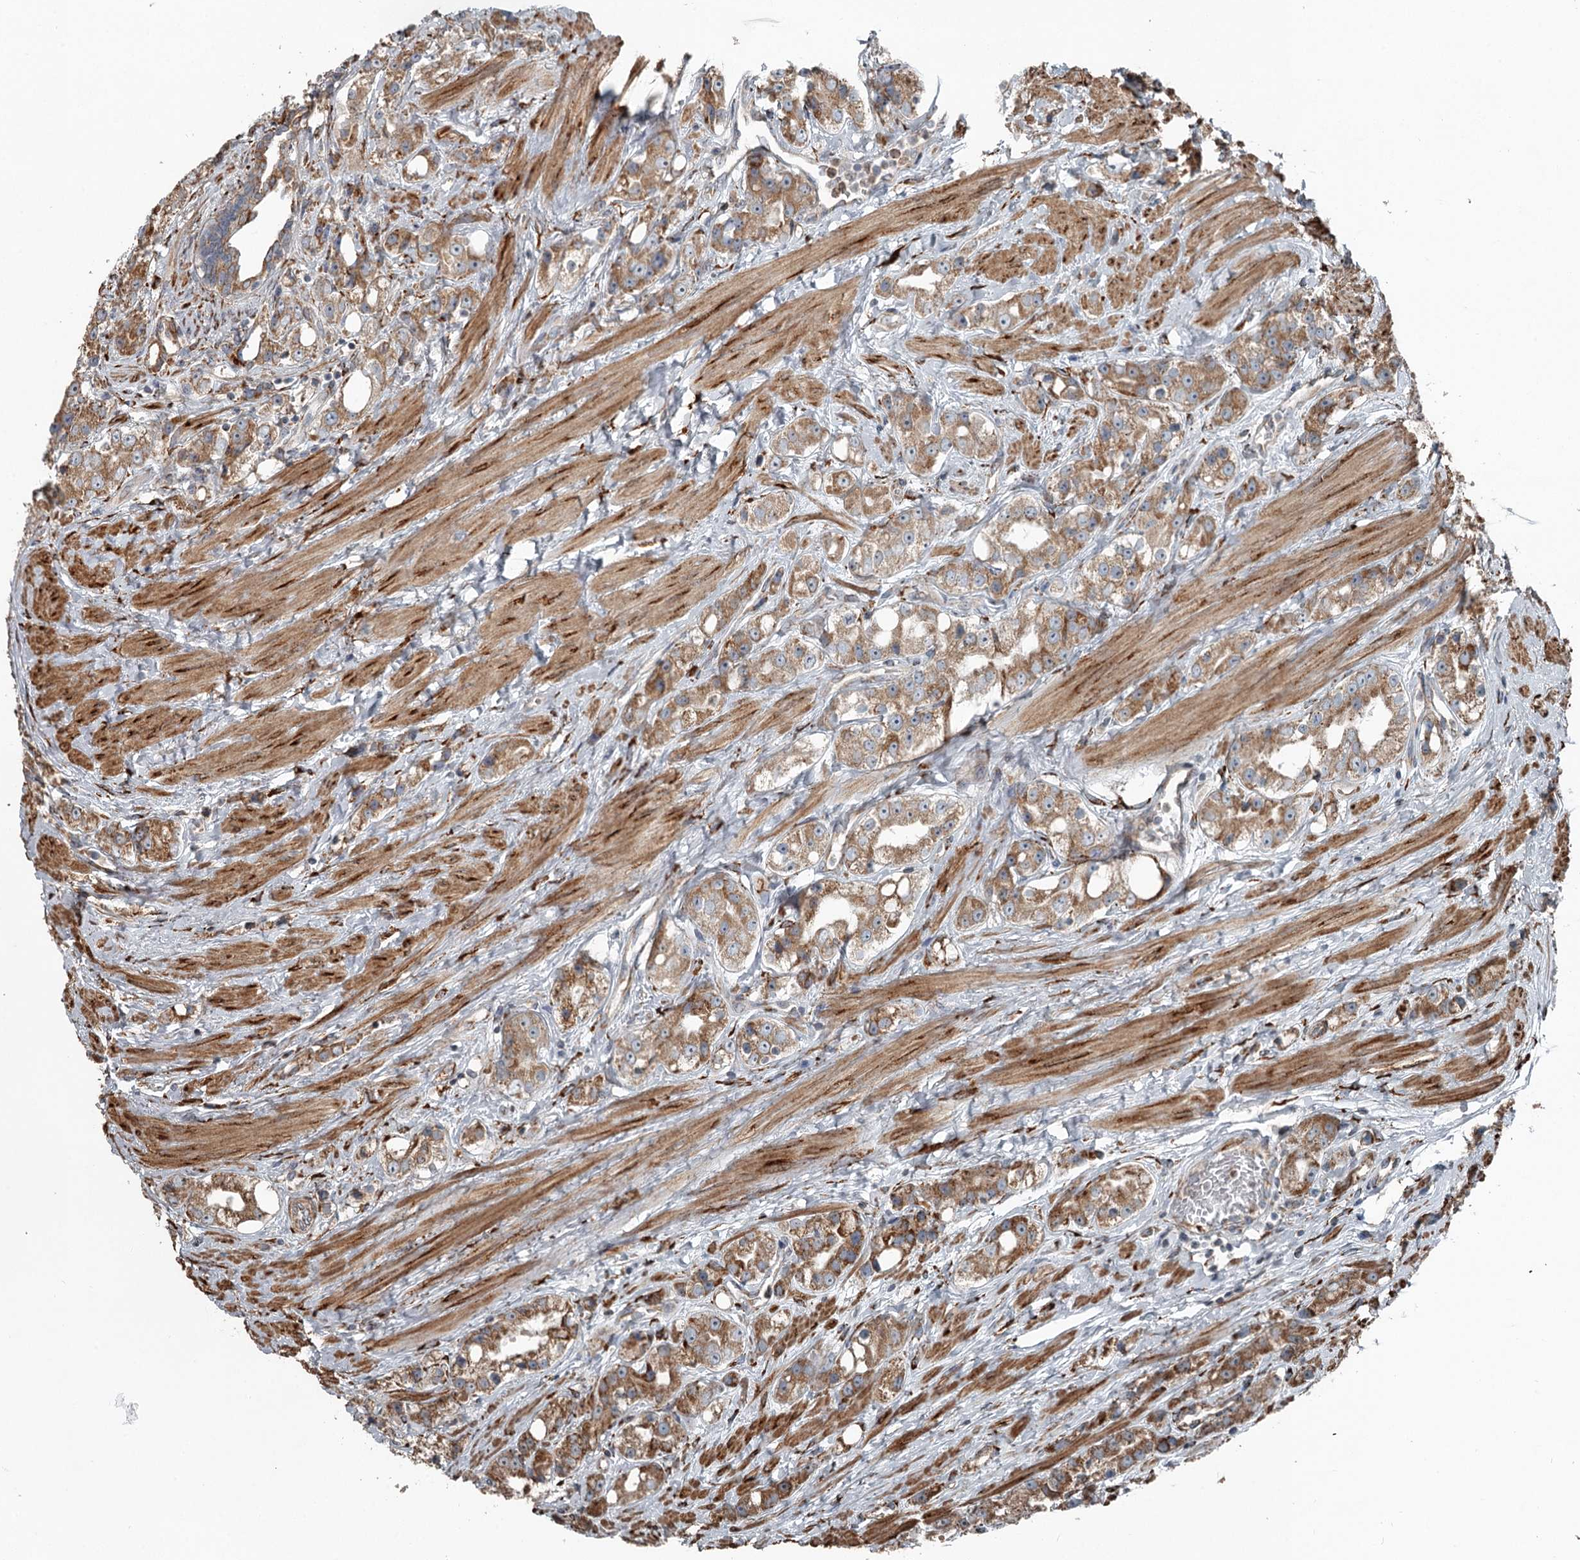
{"staining": {"intensity": "moderate", "quantity": ">75%", "location": "cytoplasmic/membranous"}, "tissue": "prostate cancer", "cell_type": "Tumor cells", "image_type": "cancer", "snomed": [{"axis": "morphology", "description": "Adenocarcinoma, NOS"}, {"axis": "topography", "description": "Prostate"}], "caption": "This is an image of immunohistochemistry staining of prostate adenocarcinoma, which shows moderate expression in the cytoplasmic/membranous of tumor cells.", "gene": "RASSF8", "patient": {"sex": "male", "age": 79}}